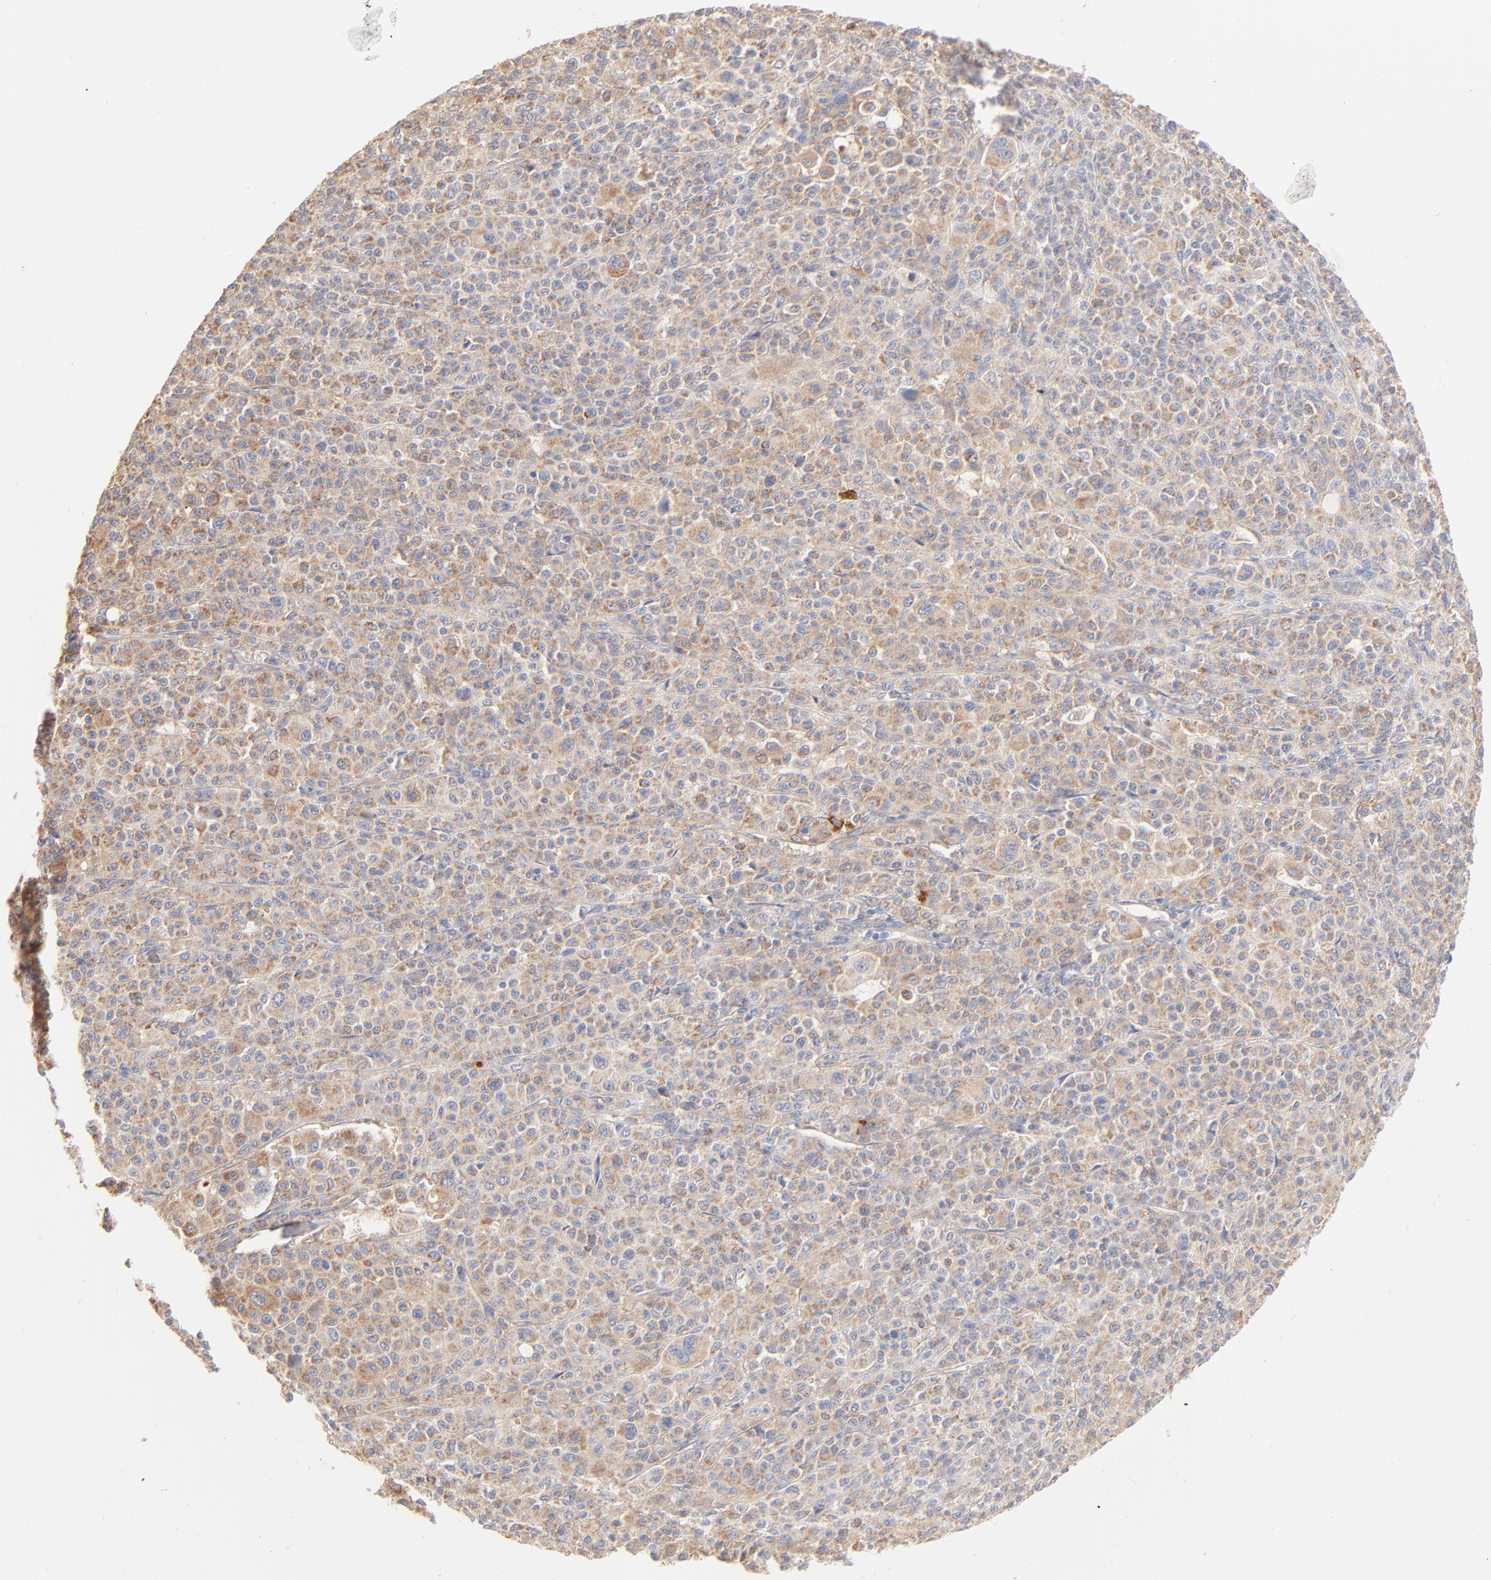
{"staining": {"intensity": "weak", "quantity": ">75%", "location": "cytoplasmic/membranous"}, "tissue": "melanoma", "cell_type": "Tumor cells", "image_type": "cancer", "snomed": [{"axis": "morphology", "description": "Malignant melanoma, Metastatic site"}, {"axis": "topography", "description": "Skin"}], "caption": "An immunohistochemistry photomicrograph of neoplastic tissue is shown. Protein staining in brown shows weak cytoplasmic/membranous positivity in malignant melanoma (metastatic site) within tumor cells.", "gene": "SPTB", "patient": {"sex": "female", "age": 74}}